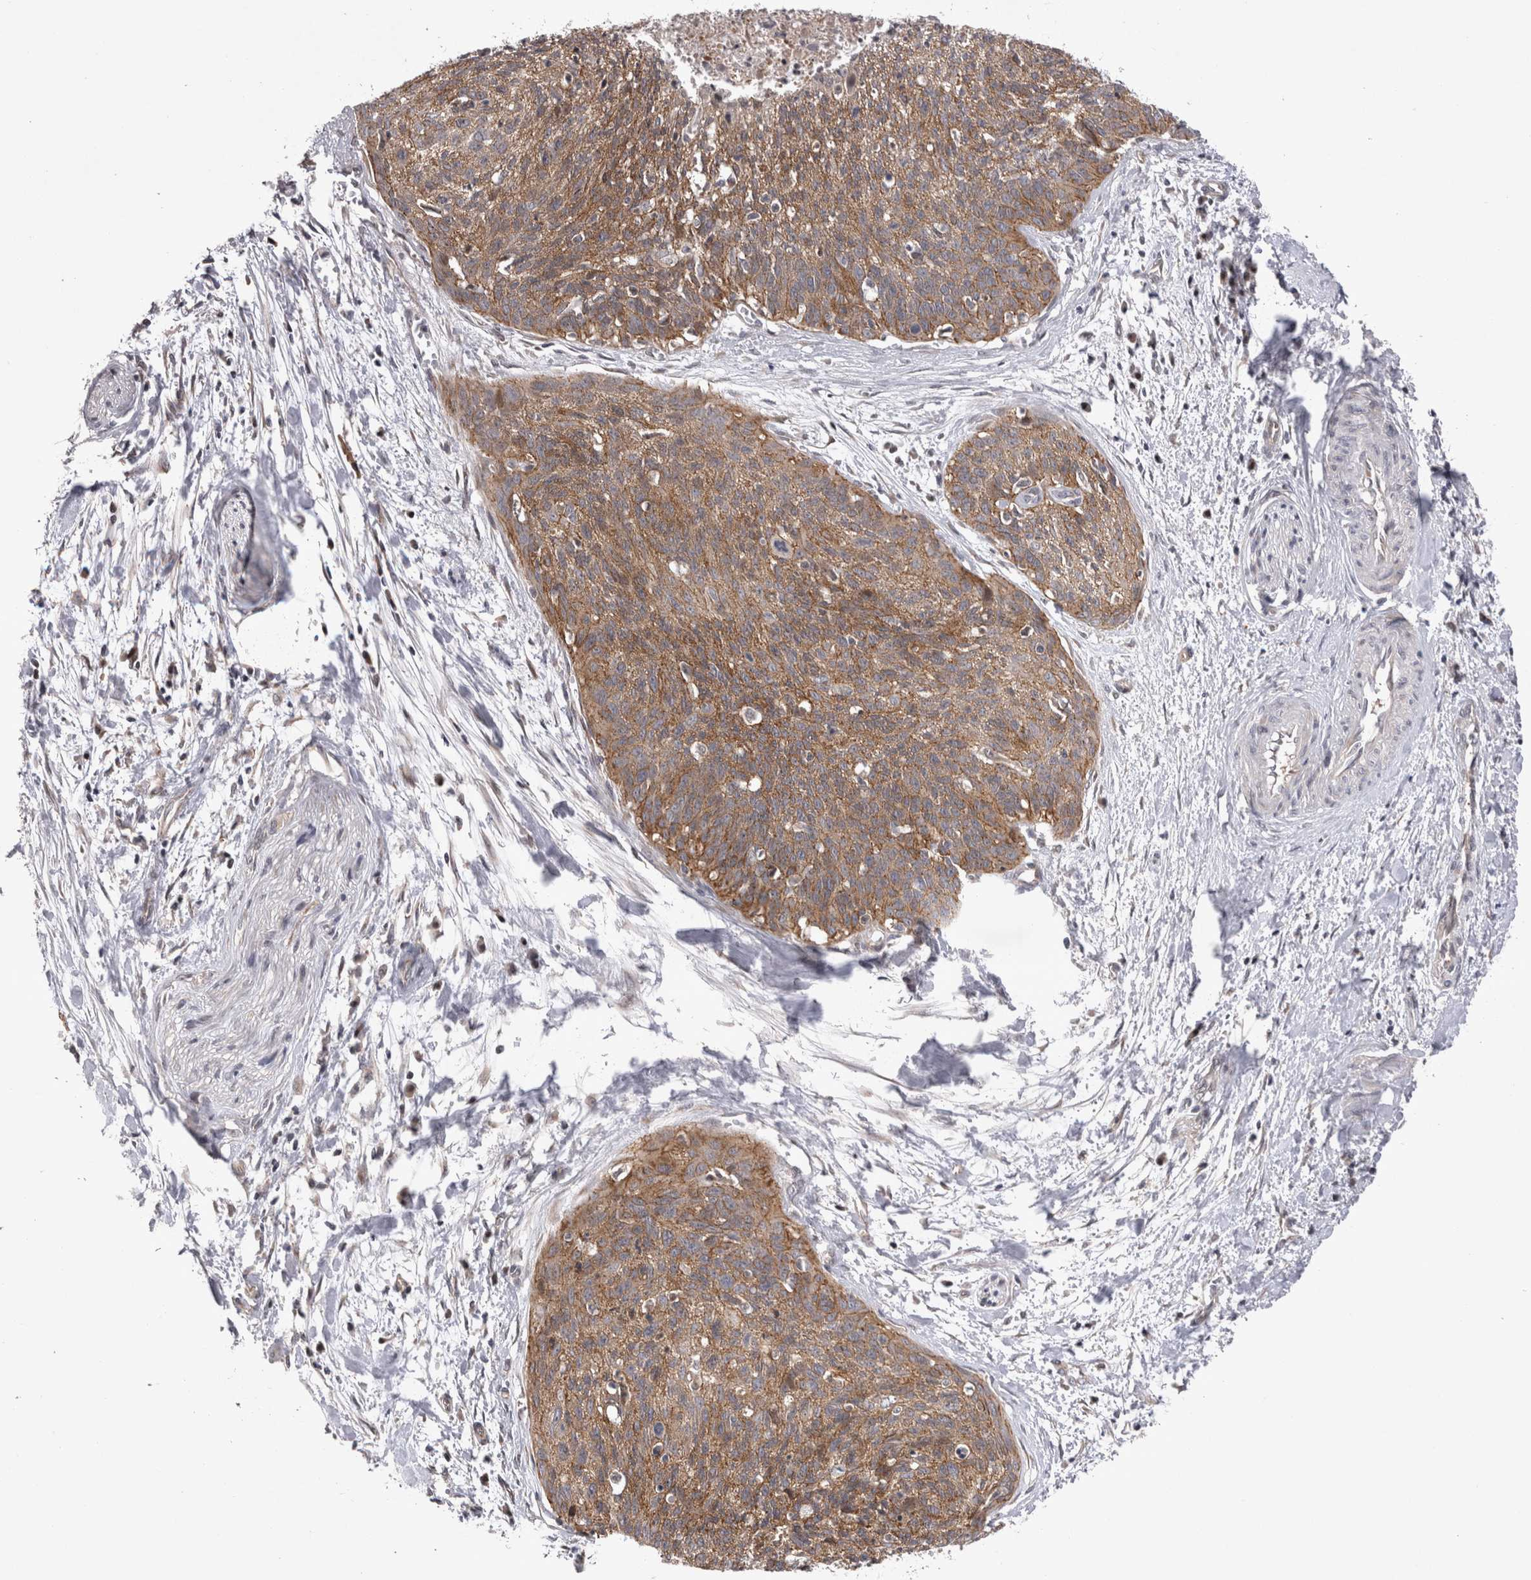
{"staining": {"intensity": "moderate", "quantity": ">75%", "location": "cytoplasmic/membranous"}, "tissue": "cervical cancer", "cell_type": "Tumor cells", "image_type": "cancer", "snomed": [{"axis": "morphology", "description": "Squamous cell carcinoma, NOS"}, {"axis": "topography", "description": "Cervix"}], "caption": "Cervical cancer tissue reveals moderate cytoplasmic/membranous expression in about >75% of tumor cells The protein of interest is shown in brown color, while the nuclei are stained blue.", "gene": "NENF", "patient": {"sex": "female", "age": 55}}